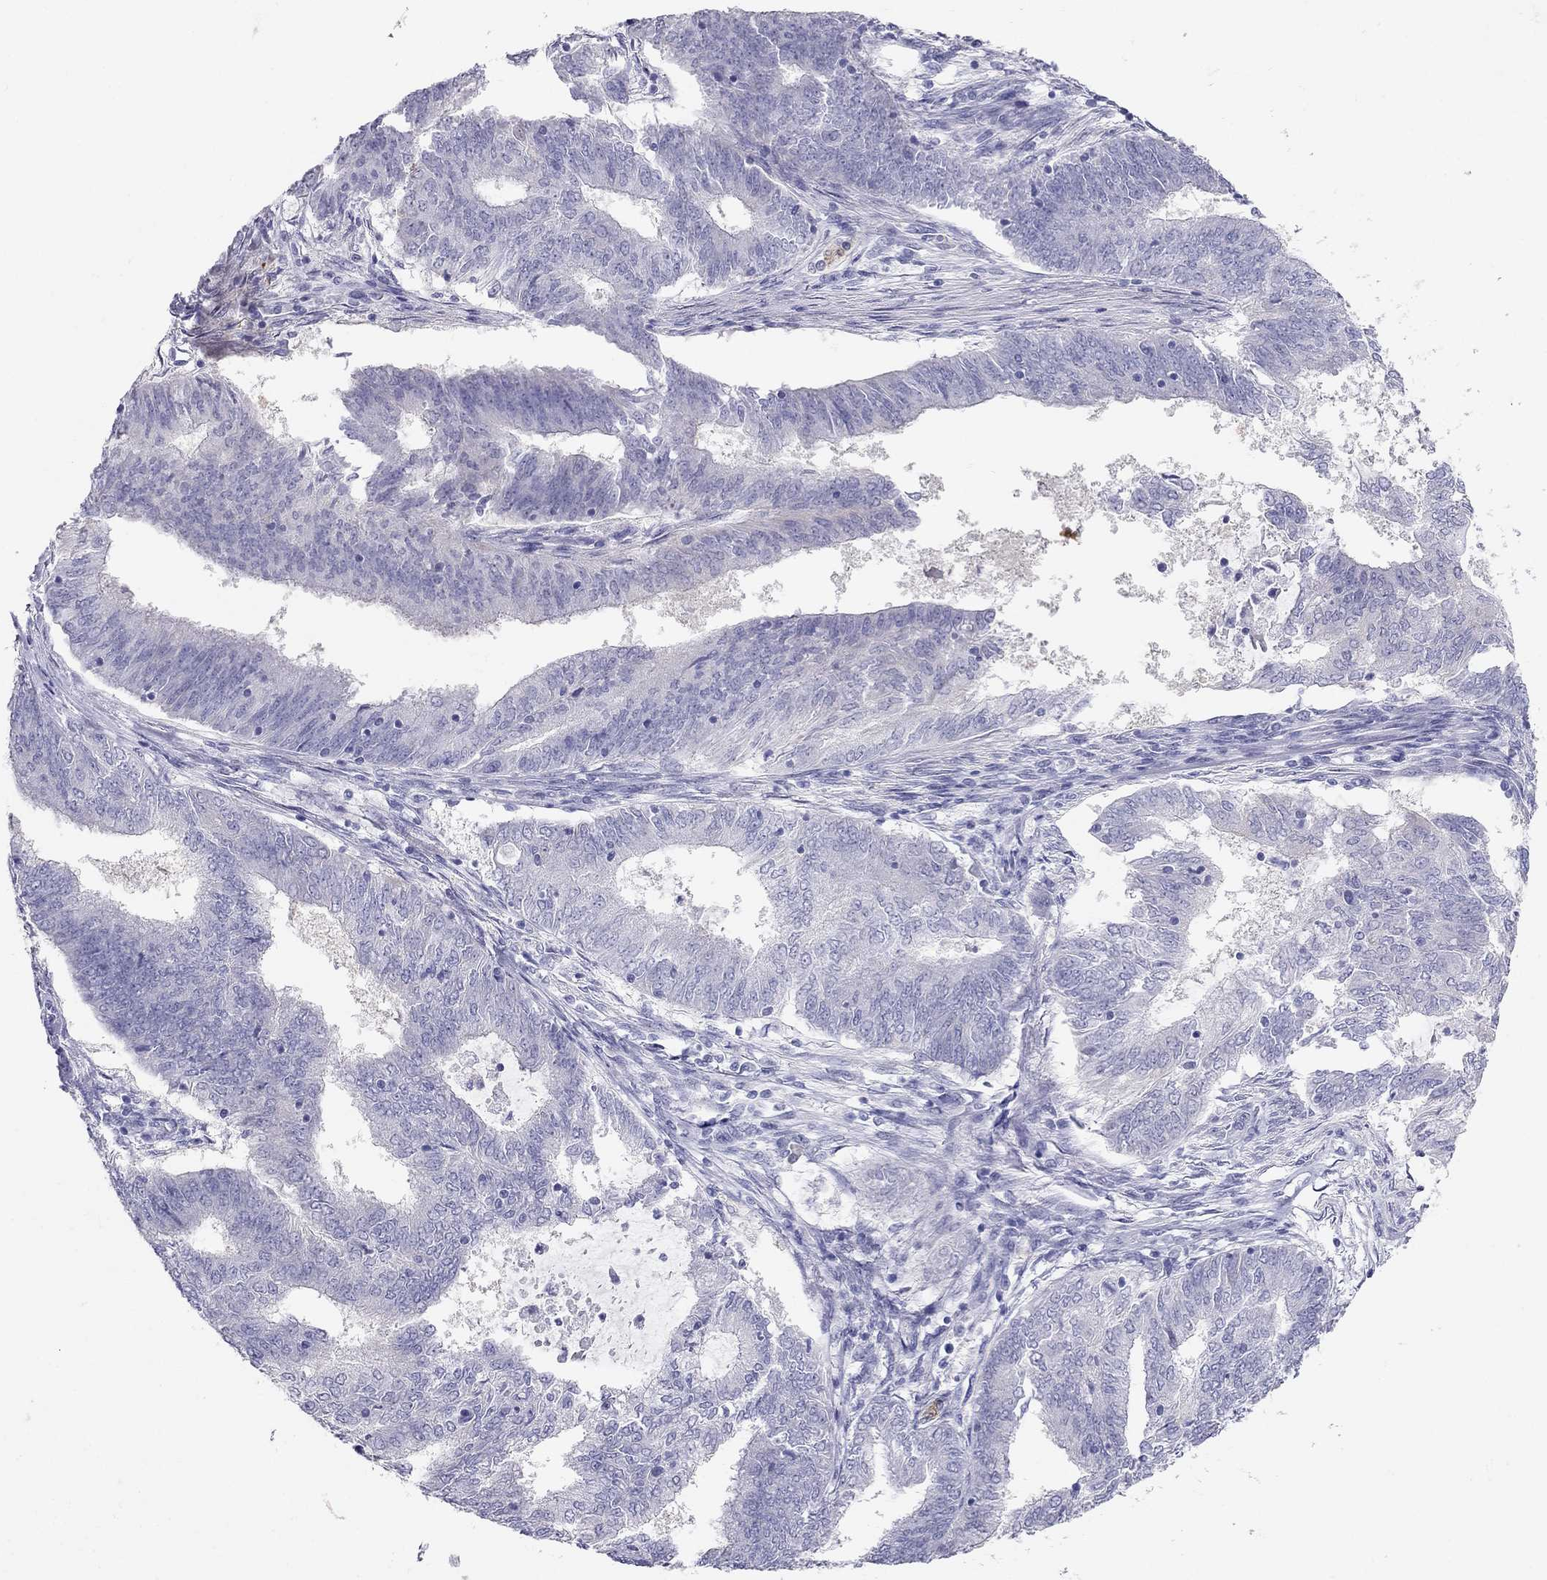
{"staining": {"intensity": "negative", "quantity": "none", "location": "none"}, "tissue": "endometrial cancer", "cell_type": "Tumor cells", "image_type": "cancer", "snomed": [{"axis": "morphology", "description": "Adenocarcinoma, NOS"}, {"axis": "topography", "description": "Endometrium"}], "caption": "Immunohistochemistry (IHC) of endometrial cancer shows no expression in tumor cells. Brightfield microscopy of immunohistochemistry (IHC) stained with DAB (3,3'-diaminobenzidine) (brown) and hematoxylin (blue), captured at high magnification.", "gene": "RFLNA", "patient": {"sex": "female", "age": 62}}